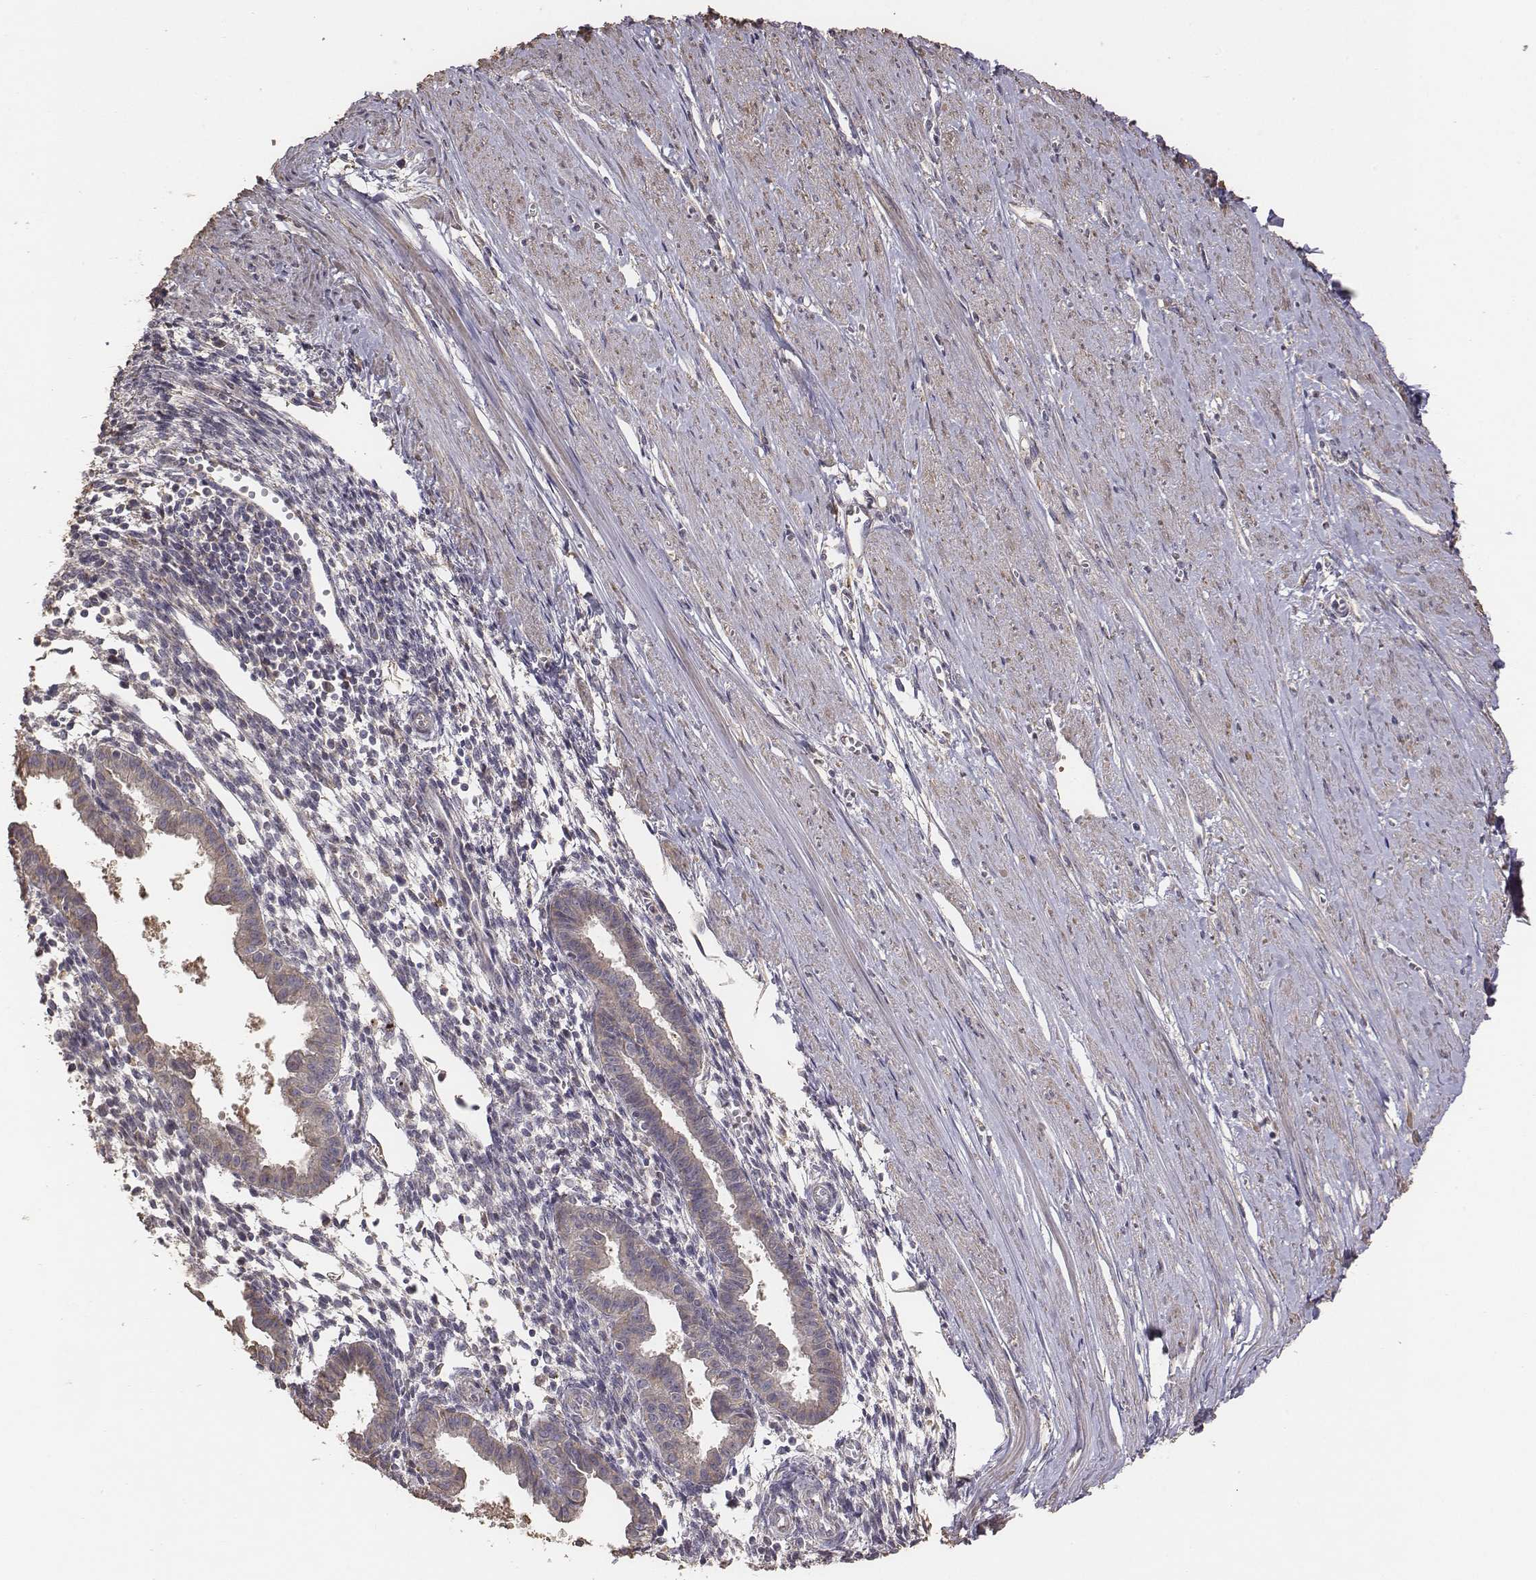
{"staining": {"intensity": "weak", "quantity": "<25%", "location": "cytoplasmic/membranous"}, "tissue": "endometrium", "cell_type": "Cells in endometrial stroma", "image_type": "normal", "snomed": [{"axis": "morphology", "description": "Normal tissue, NOS"}, {"axis": "topography", "description": "Endometrium"}], "caption": "The histopathology image displays no staining of cells in endometrial stroma in benign endometrium. (Brightfield microscopy of DAB (3,3'-diaminobenzidine) immunohistochemistry (IHC) at high magnification).", "gene": "AP1B1", "patient": {"sex": "female", "age": 37}}